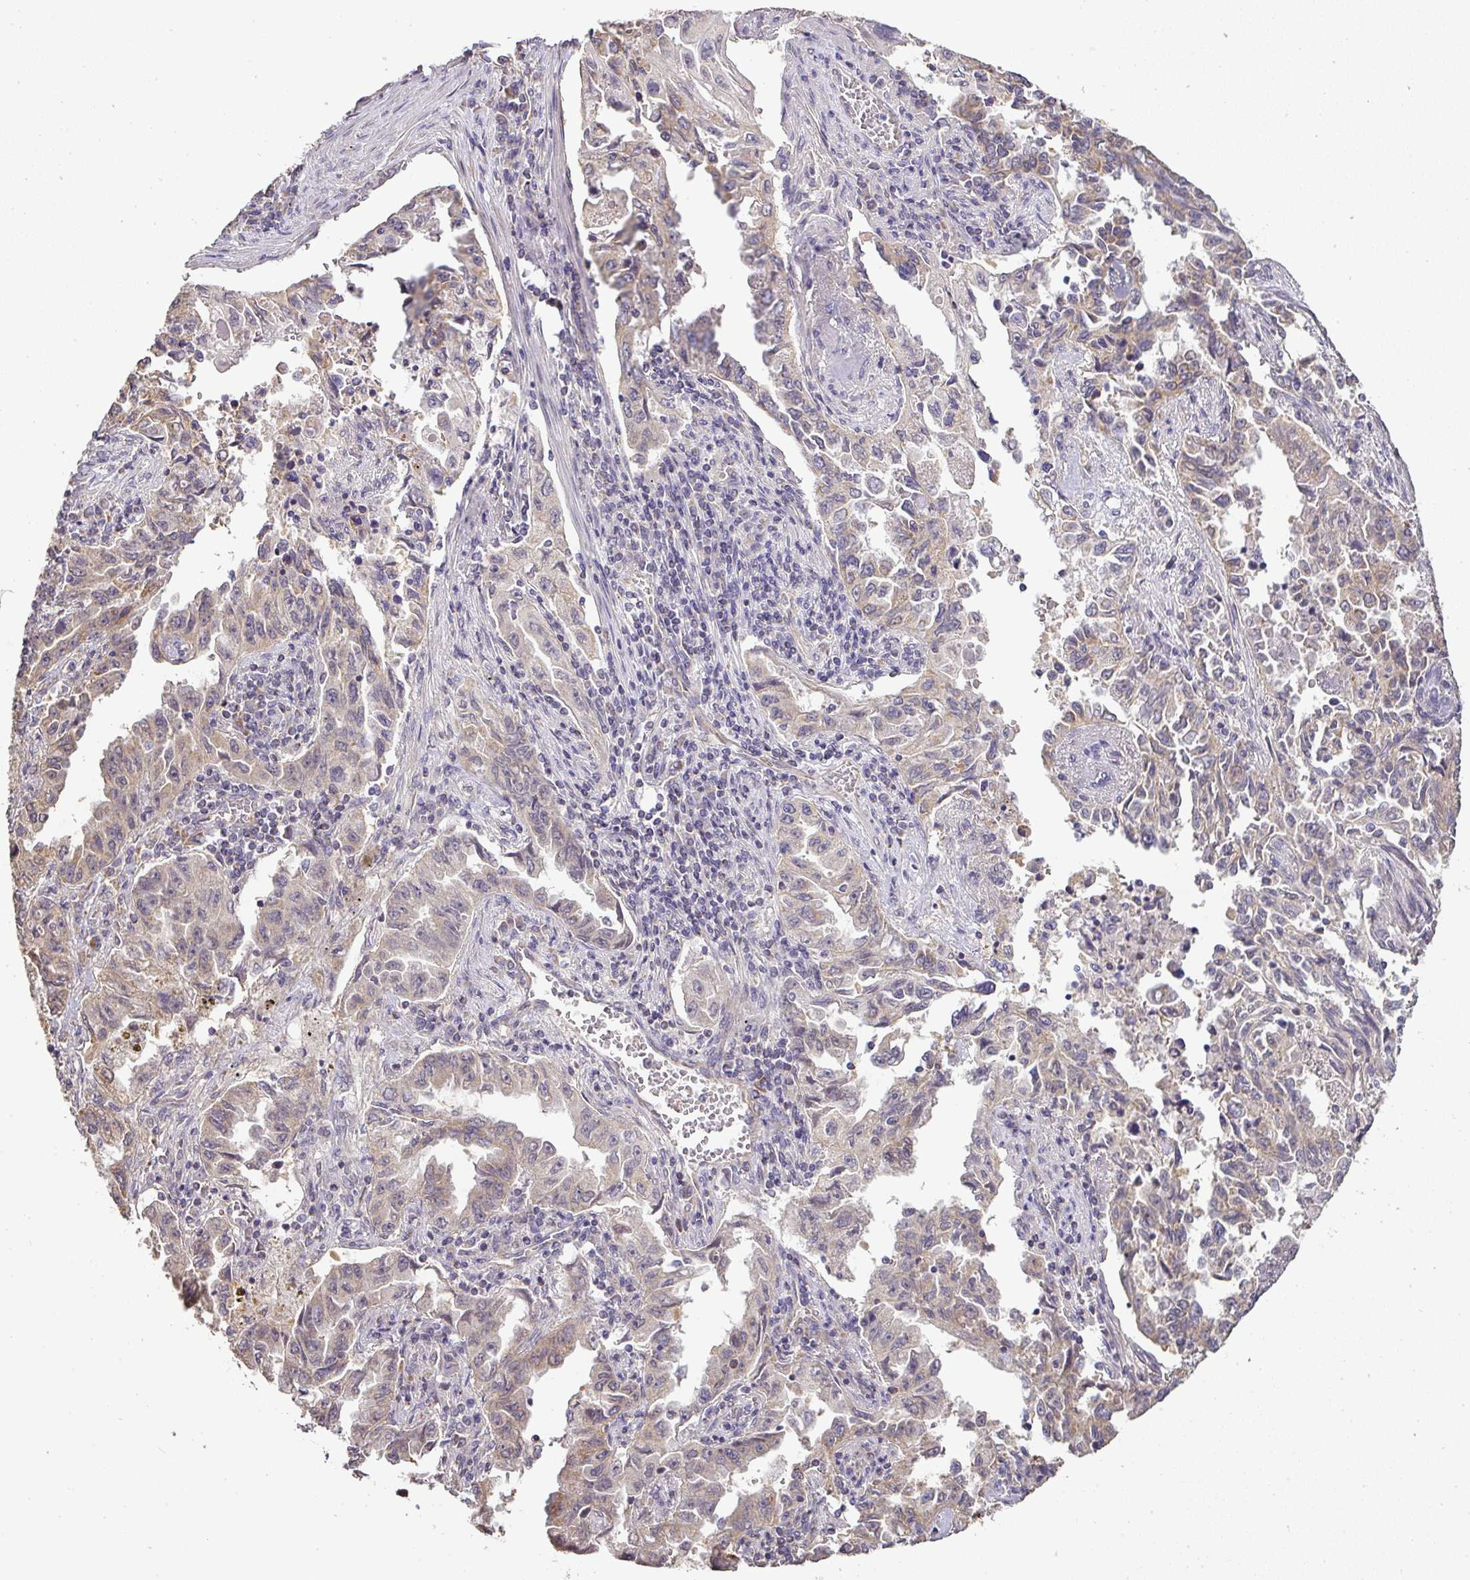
{"staining": {"intensity": "moderate", "quantity": "25%-75%", "location": "cytoplasmic/membranous"}, "tissue": "lung cancer", "cell_type": "Tumor cells", "image_type": "cancer", "snomed": [{"axis": "morphology", "description": "Adenocarcinoma, NOS"}, {"axis": "topography", "description": "Lung"}], "caption": "Protein expression by immunohistochemistry (IHC) exhibits moderate cytoplasmic/membranous staining in about 25%-75% of tumor cells in adenocarcinoma (lung).", "gene": "MYOM2", "patient": {"sex": "female", "age": 51}}